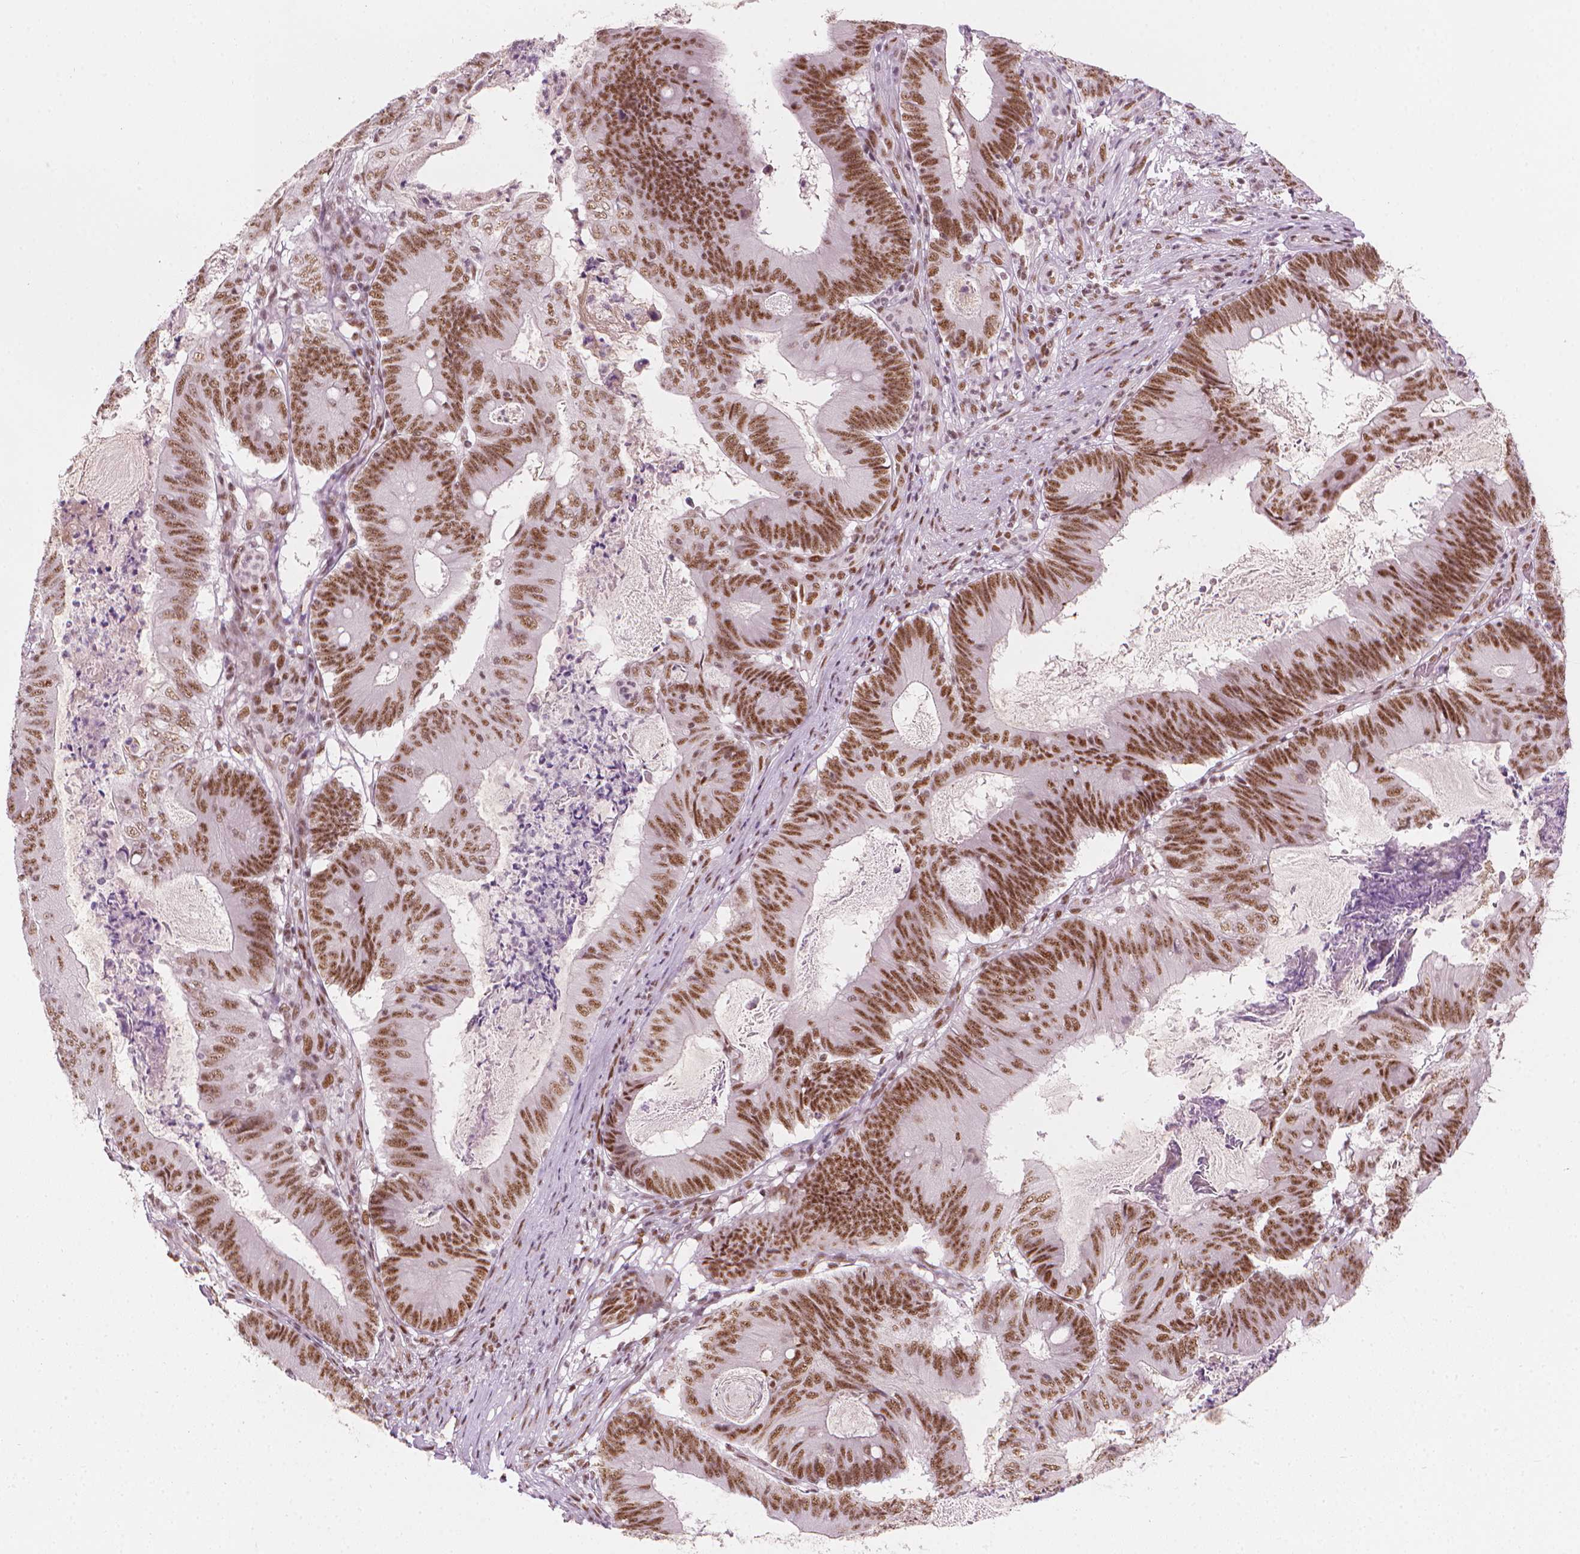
{"staining": {"intensity": "moderate", "quantity": ">75%", "location": "nuclear"}, "tissue": "colorectal cancer", "cell_type": "Tumor cells", "image_type": "cancer", "snomed": [{"axis": "morphology", "description": "Adenocarcinoma, NOS"}, {"axis": "topography", "description": "Colon"}], "caption": "Colorectal cancer stained with DAB (3,3'-diaminobenzidine) immunohistochemistry (IHC) exhibits medium levels of moderate nuclear expression in about >75% of tumor cells.", "gene": "ELF2", "patient": {"sex": "female", "age": 70}}